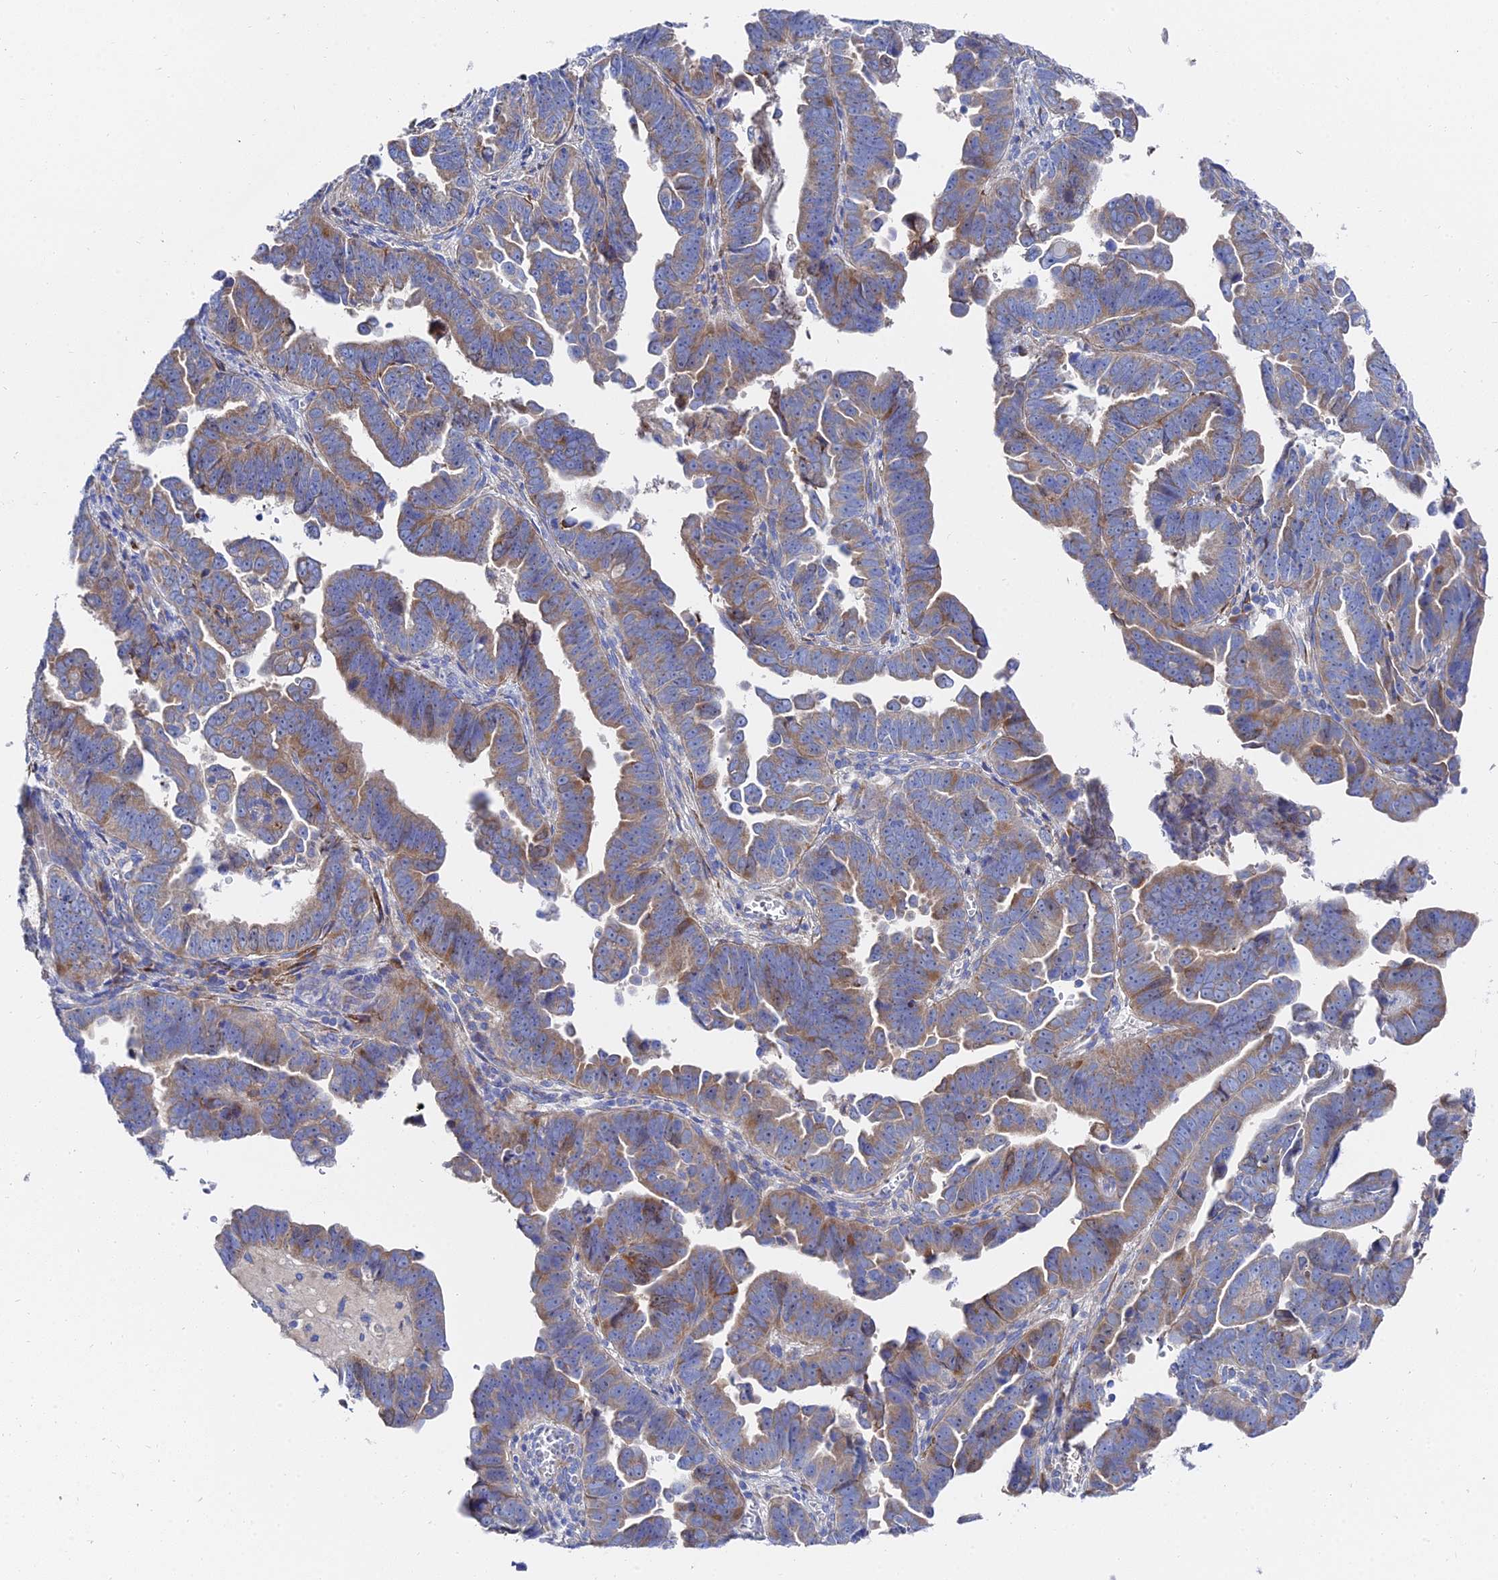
{"staining": {"intensity": "moderate", "quantity": "25%-75%", "location": "cytoplasmic/membranous"}, "tissue": "endometrial cancer", "cell_type": "Tumor cells", "image_type": "cancer", "snomed": [{"axis": "morphology", "description": "Adenocarcinoma, NOS"}, {"axis": "topography", "description": "Endometrium"}], "caption": "An immunohistochemistry (IHC) image of neoplastic tissue is shown. Protein staining in brown highlights moderate cytoplasmic/membranous positivity in endometrial adenocarcinoma within tumor cells. The staining was performed using DAB, with brown indicating positive protein expression. Nuclei are stained blue with hematoxylin.", "gene": "PTTG1", "patient": {"sex": "female", "age": 75}}